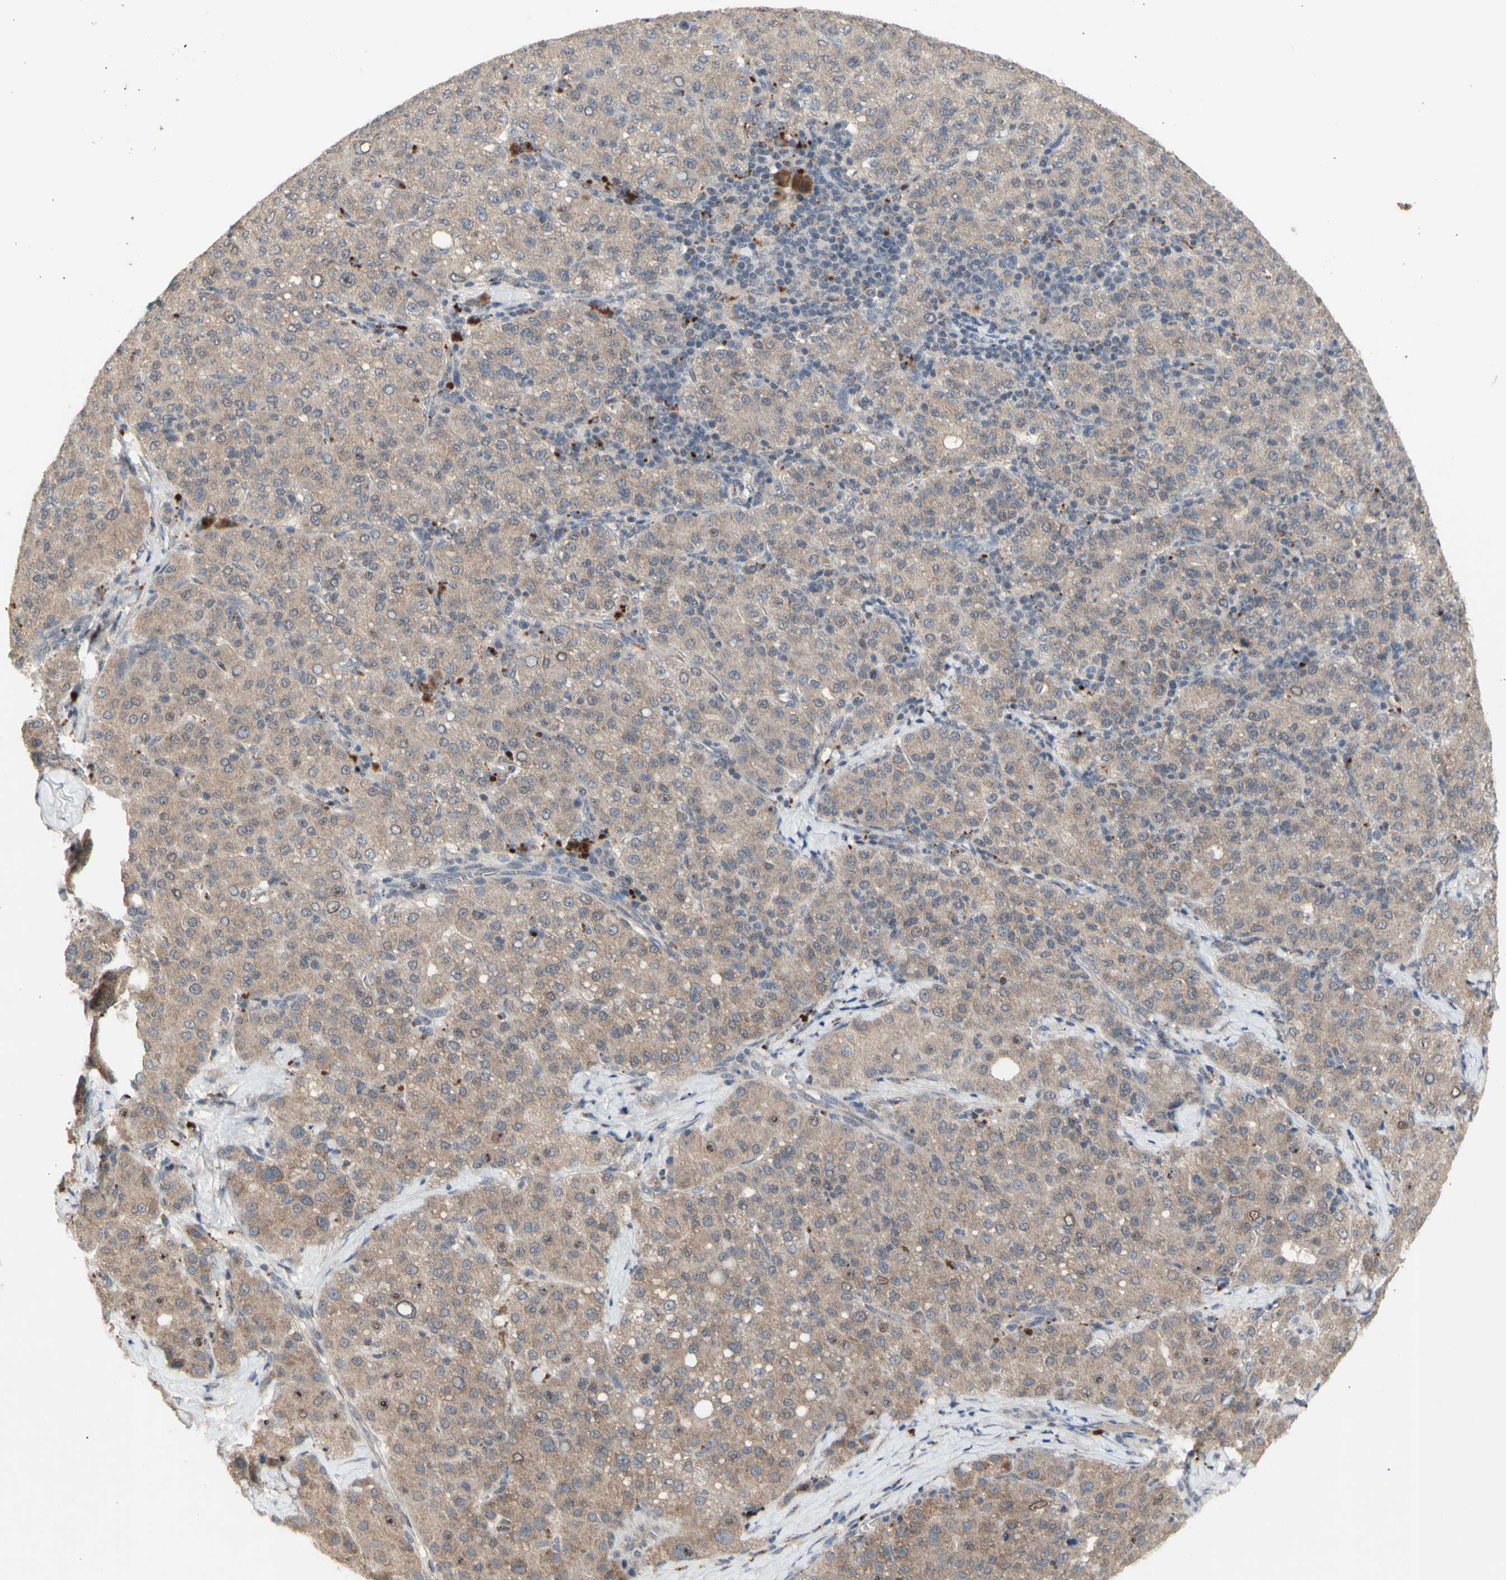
{"staining": {"intensity": "weak", "quantity": ">75%", "location": "cytoplasmic/membranous"}, "tissue": "liver cancer", "cell_type": "Tumor cells", "image_type": "cancer", "snomed": [{"axis": "morphology", "description": "Carcinoma, Hepatocellular, NOS"}, {"axis": "topography", "description": "Liver"}], "caption": "This photomicrograph exhibits immunohistochemistry staining of liver hepatocellular carcinoma, with low weak cytoplasmic/membranous staining in approximately >75% of tumor cells.", "gene": "NLRP1", "patient": {"sex": "male", "age": 65}}